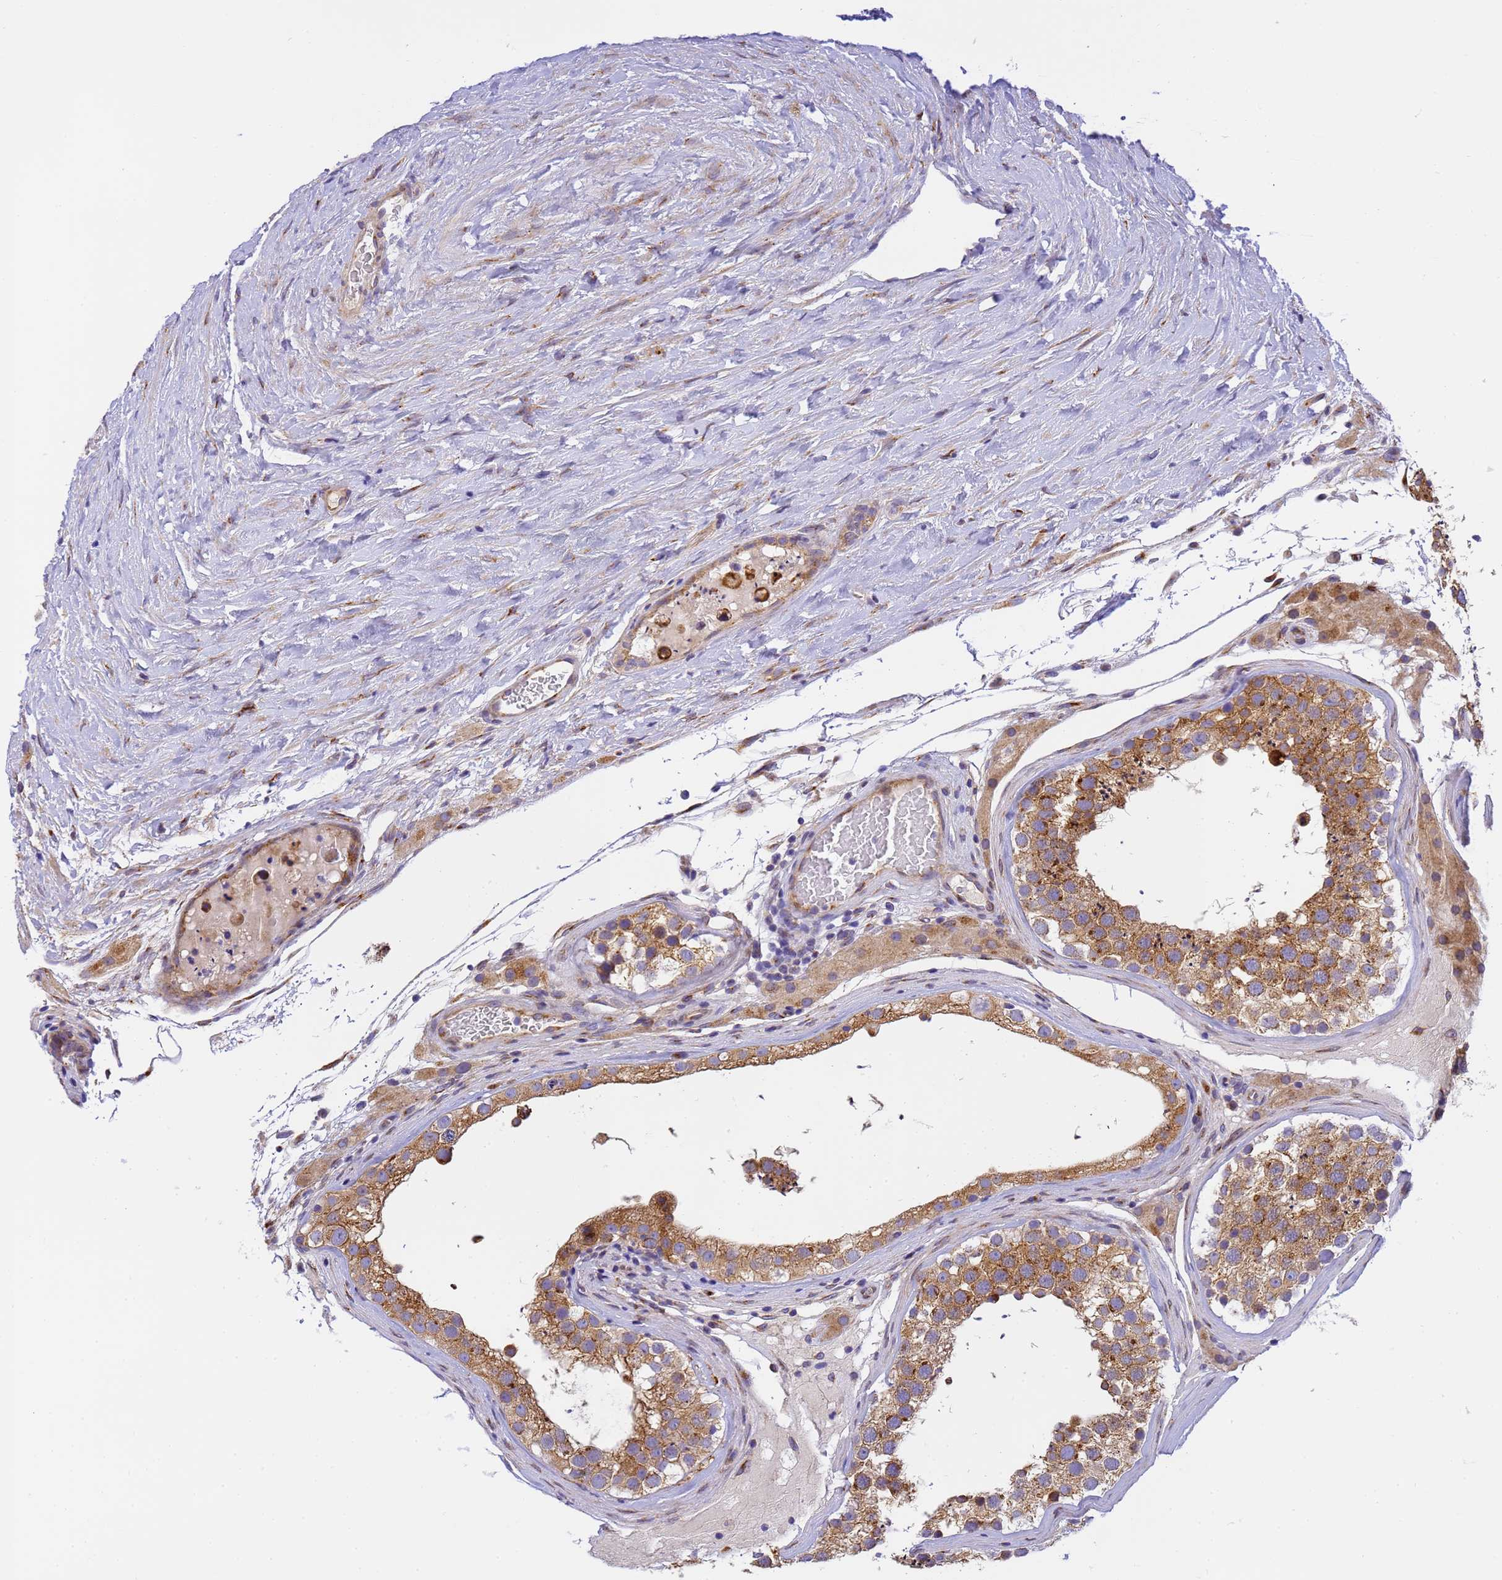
{"staining": {"intensity": "moderate", "quantity": ">75%", "location": "cytoplasmic/membranous"}, "tissue": "testis", "cell_type": "Cells in seminiferous ducts", "image_type": "normal", "snomed": [{"axis": "morphology", "description": "Normal tissue, NOS"}, {"axis": "topography", "description": "Testis"}], "caption": "IHC of normal testis displays medium levels of moderate cytoplasmic/membranous staining in about >75% of cells in seminiferous ducts.", "gene": "RHBDD3", "patient": {"sex": "male", "age": 46}}